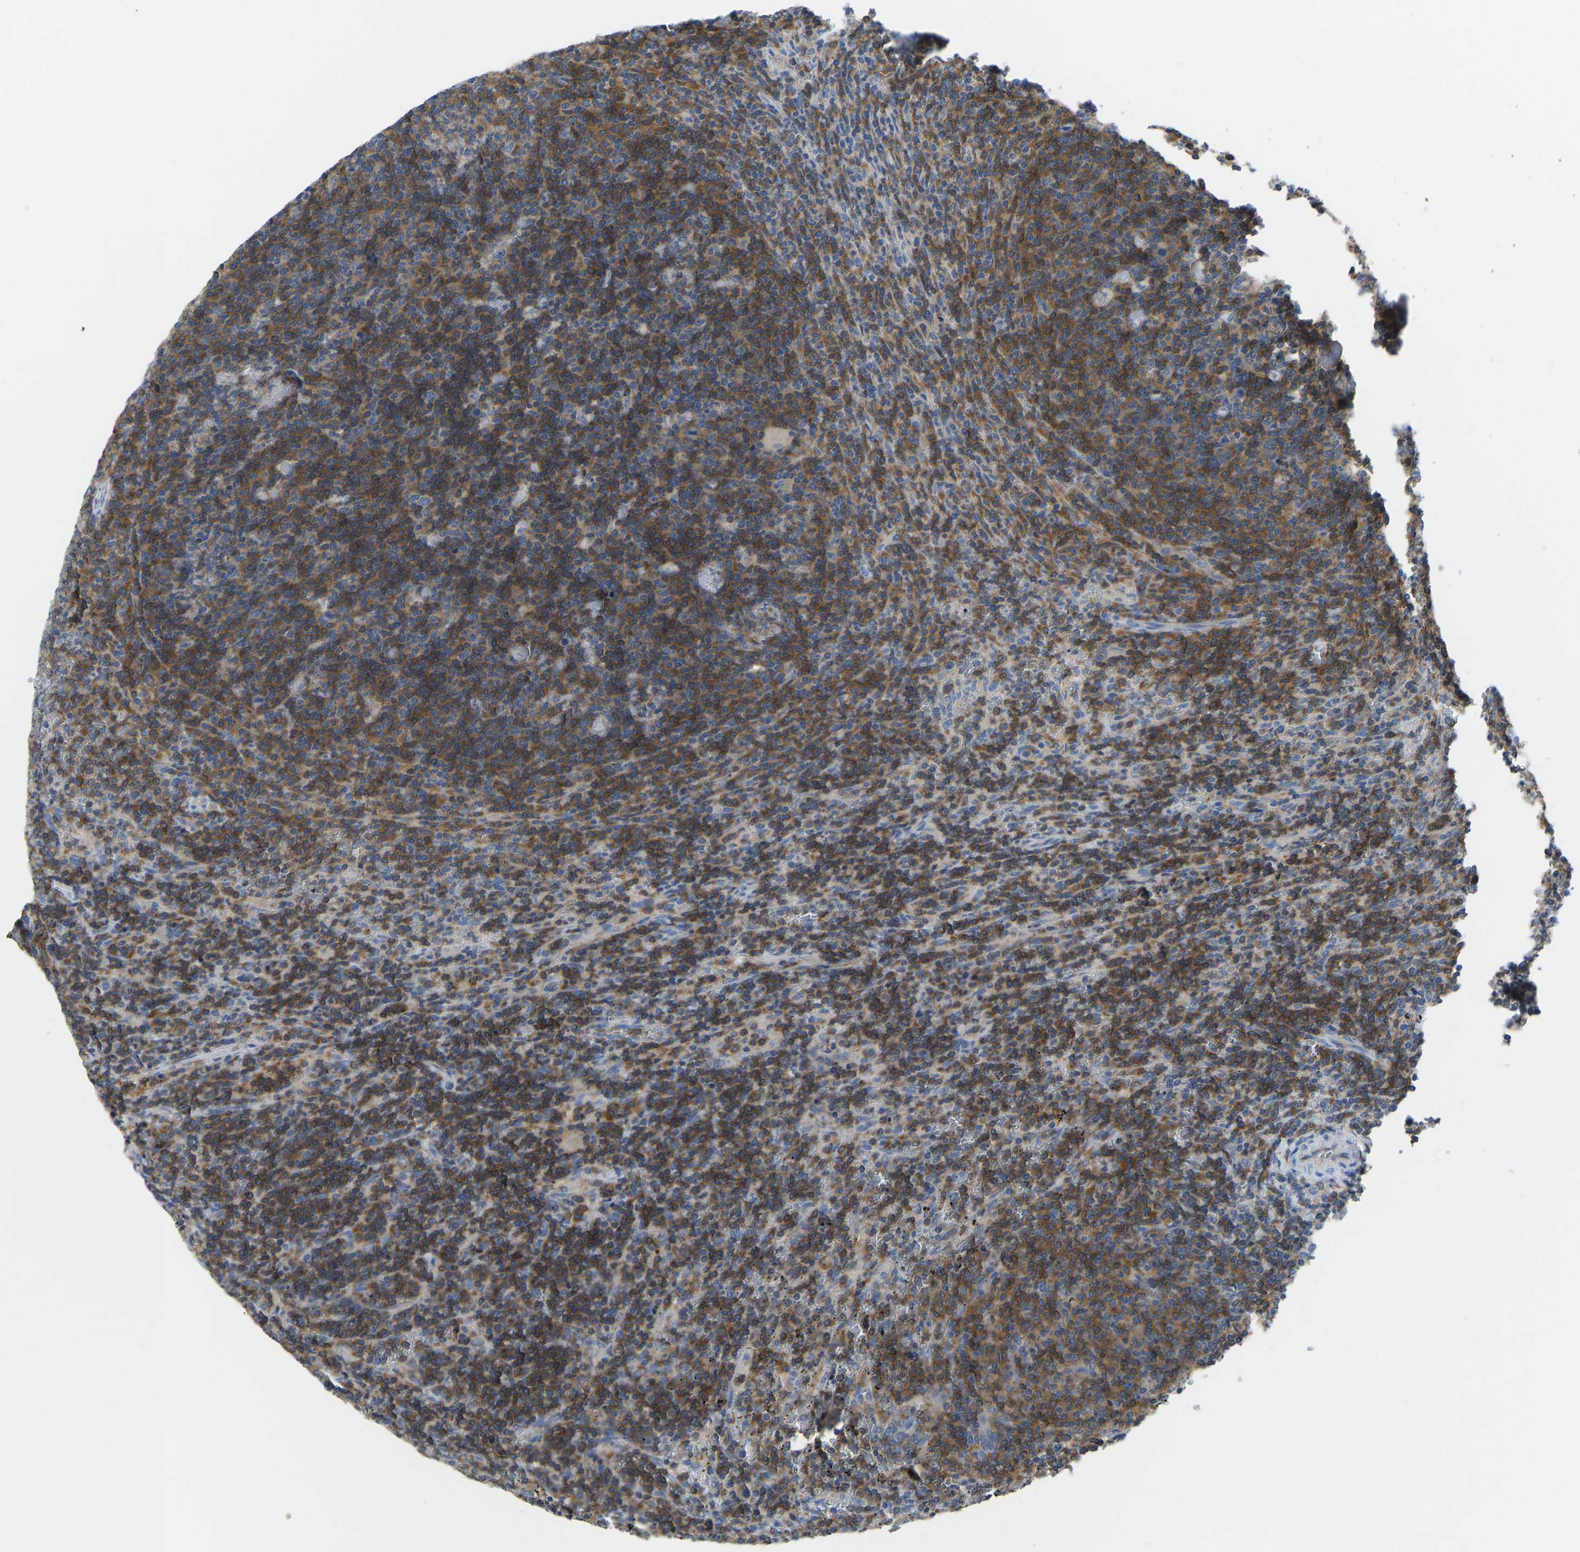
{"staining": {"intensity": "moderate", "quantity": ">75%", "location": "cytoplasmic/membranous"}, "tissue": "lymphoma", "cell_type": "Tumor cells", "image_type": "cancer", "snomed": [{"axis": "morphology", "description": "Malignant lymphoma, non-Hodgkin's type, Low grade"}, {"axis": "topography", "description": "Spleen"}], "caption": "Tumor cells reveal moderate cytoplasmic/membranous expression in approximately >75% of cells in low-grade malignant lymphoma, non-Hodgkin's type.", "gene": "PPP3CA", "patient": {"sex": "female", "age": 50}}